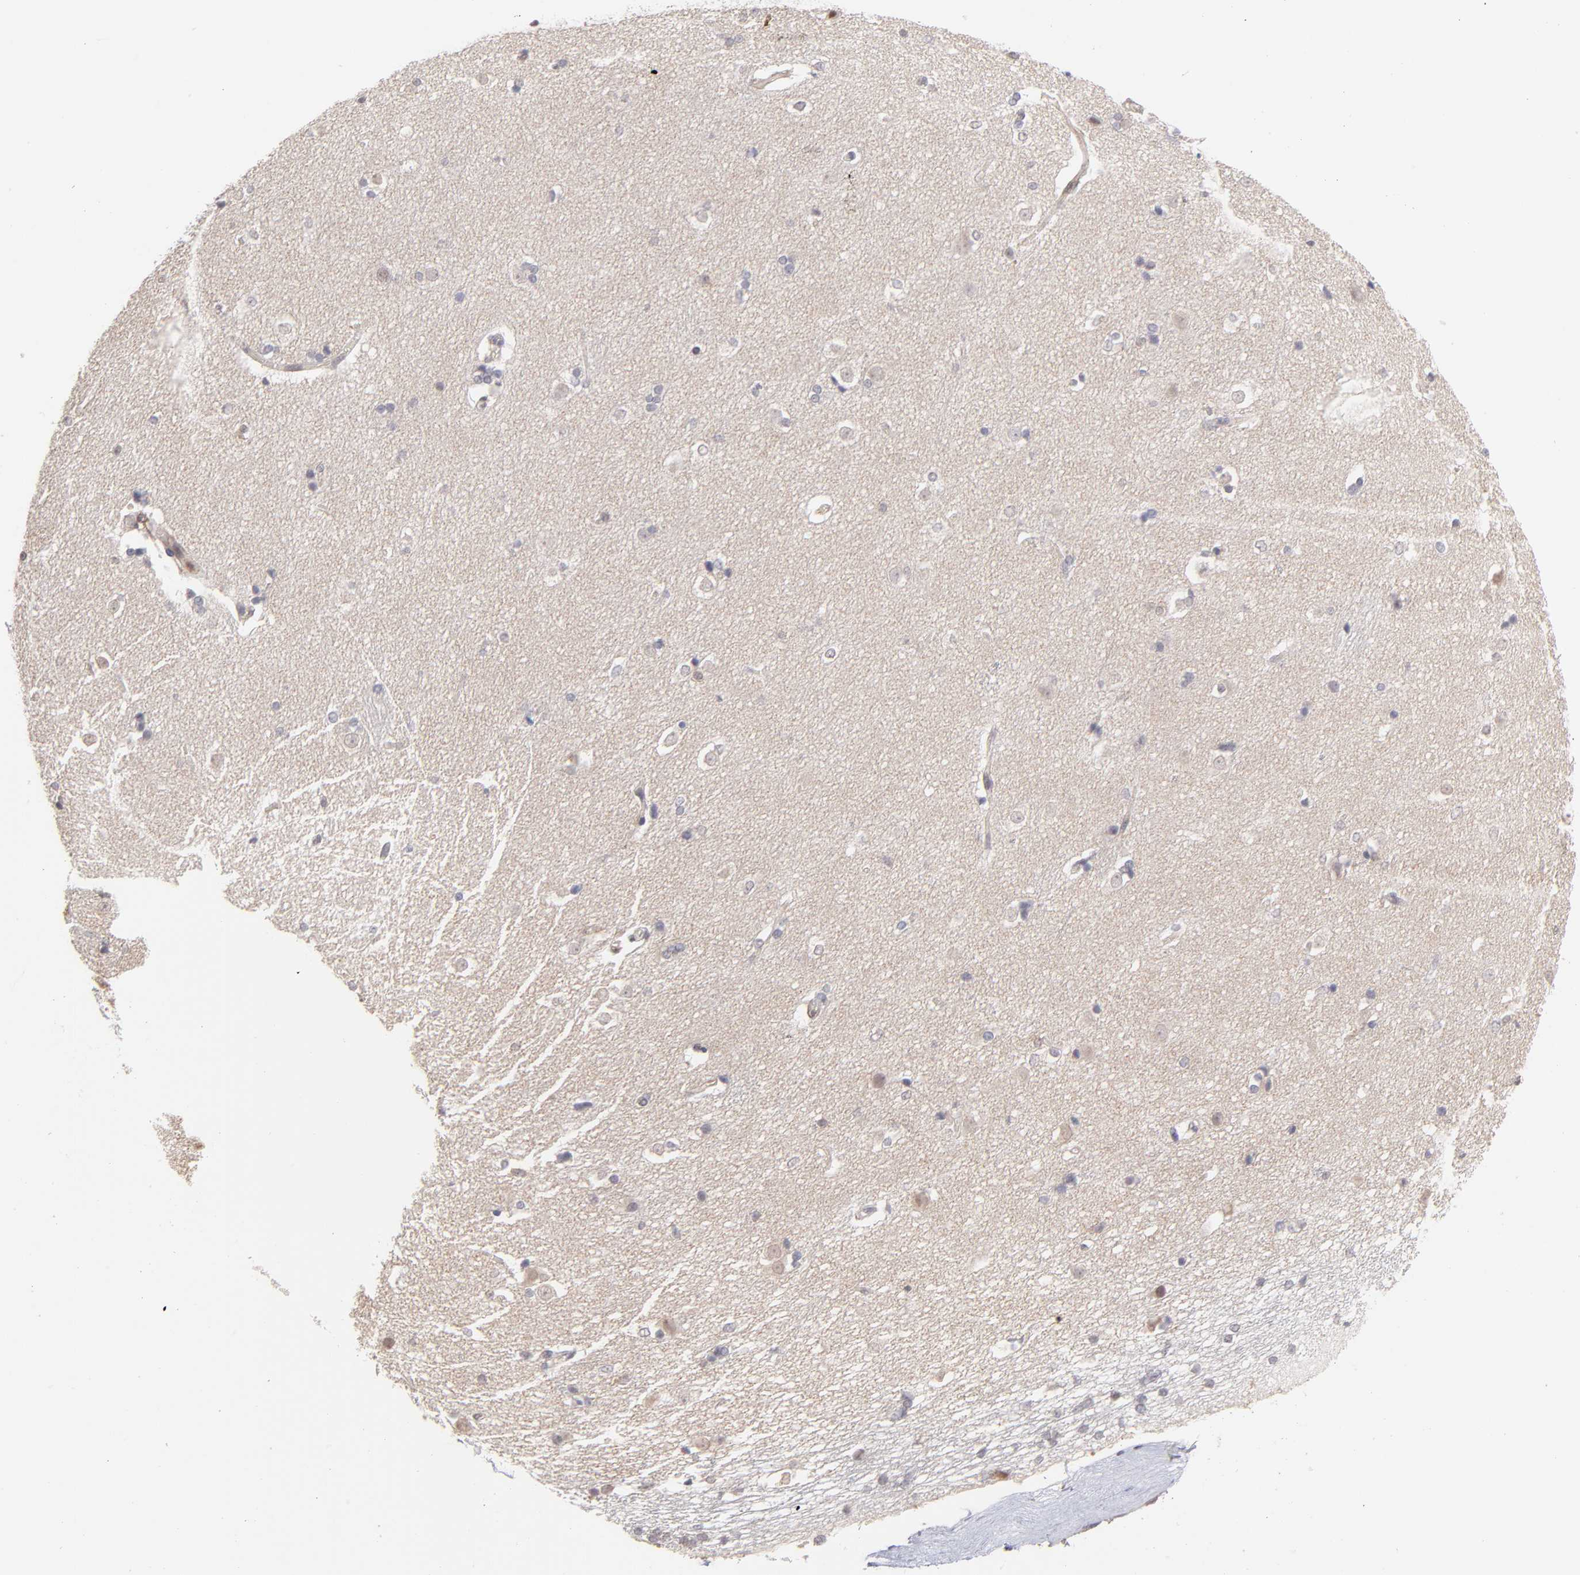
{"staining": {"intensity": "negative", "quantity": "none", "location": "none"}, "tissue": "caudate", "cell_type": "Glial cells", "image_type": "normal", "snomed": [{"axis": "morphology", "description": "Normal tissue, NOS"}, {"axis": "topography", "description": "Lateral ventricle wall"}], "caption": "Glial cells are negative for protein expression in benign human caudate. Nuclei are stained in blue.", "gene": "OAS1", "patient": {"sex": "female", "age": 19}}